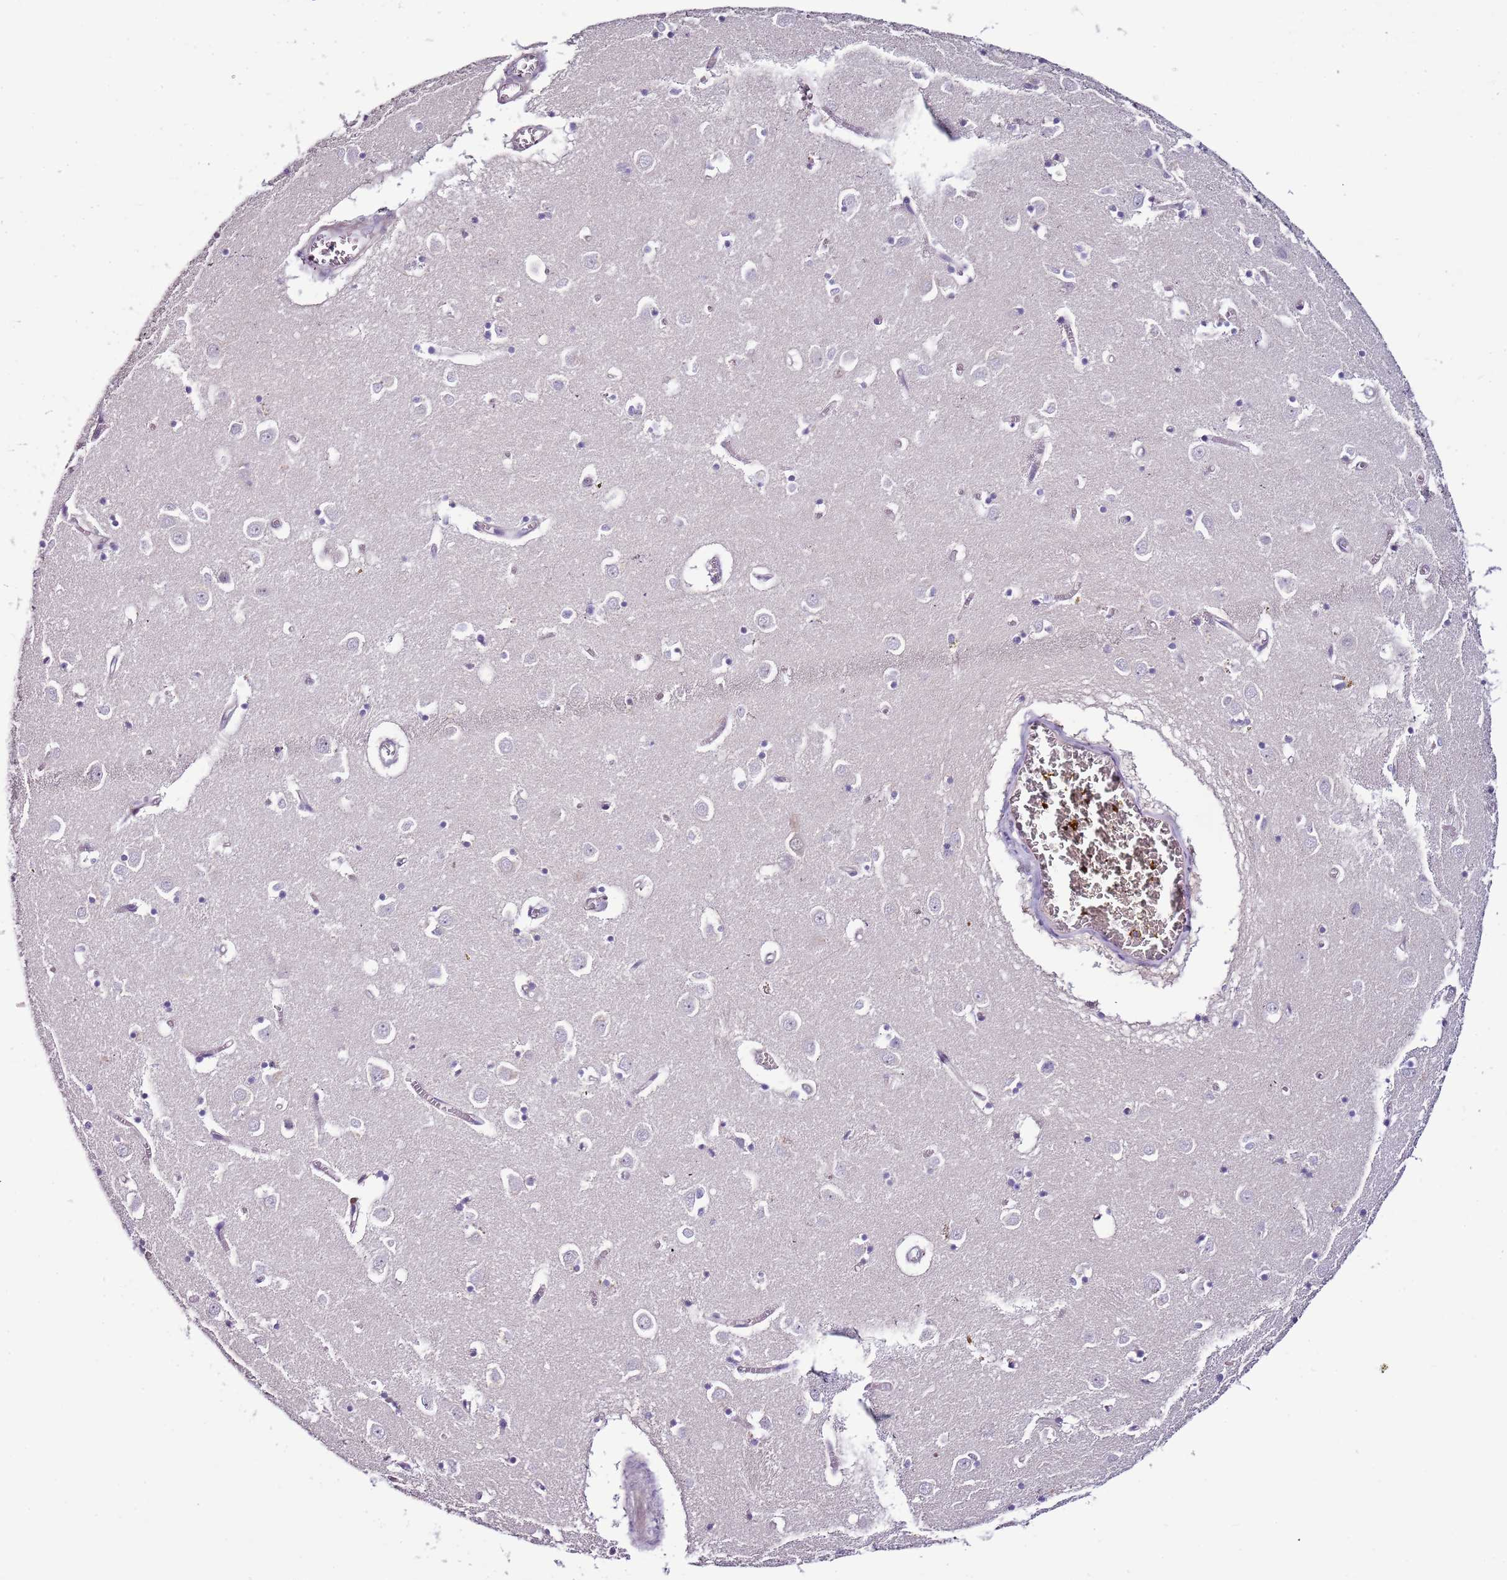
{"staining": {"intensity": "negative", "quantity": "none", "location": "none"}, "tissue": "caudate", "cell_type": "Glial cells", "image_type": "normal", "snomed": [{"axis": "morphology", "description": "Normal tissue, NOS"}, {"axis": "topography", "description": "Lateral ventricle wall"}], "caption": "Immunohistochemical staining of benign human caudate displays no significant staining in glial cells.", "gene": "NKX2", "patient": {"sex": "male", "age": 70}}